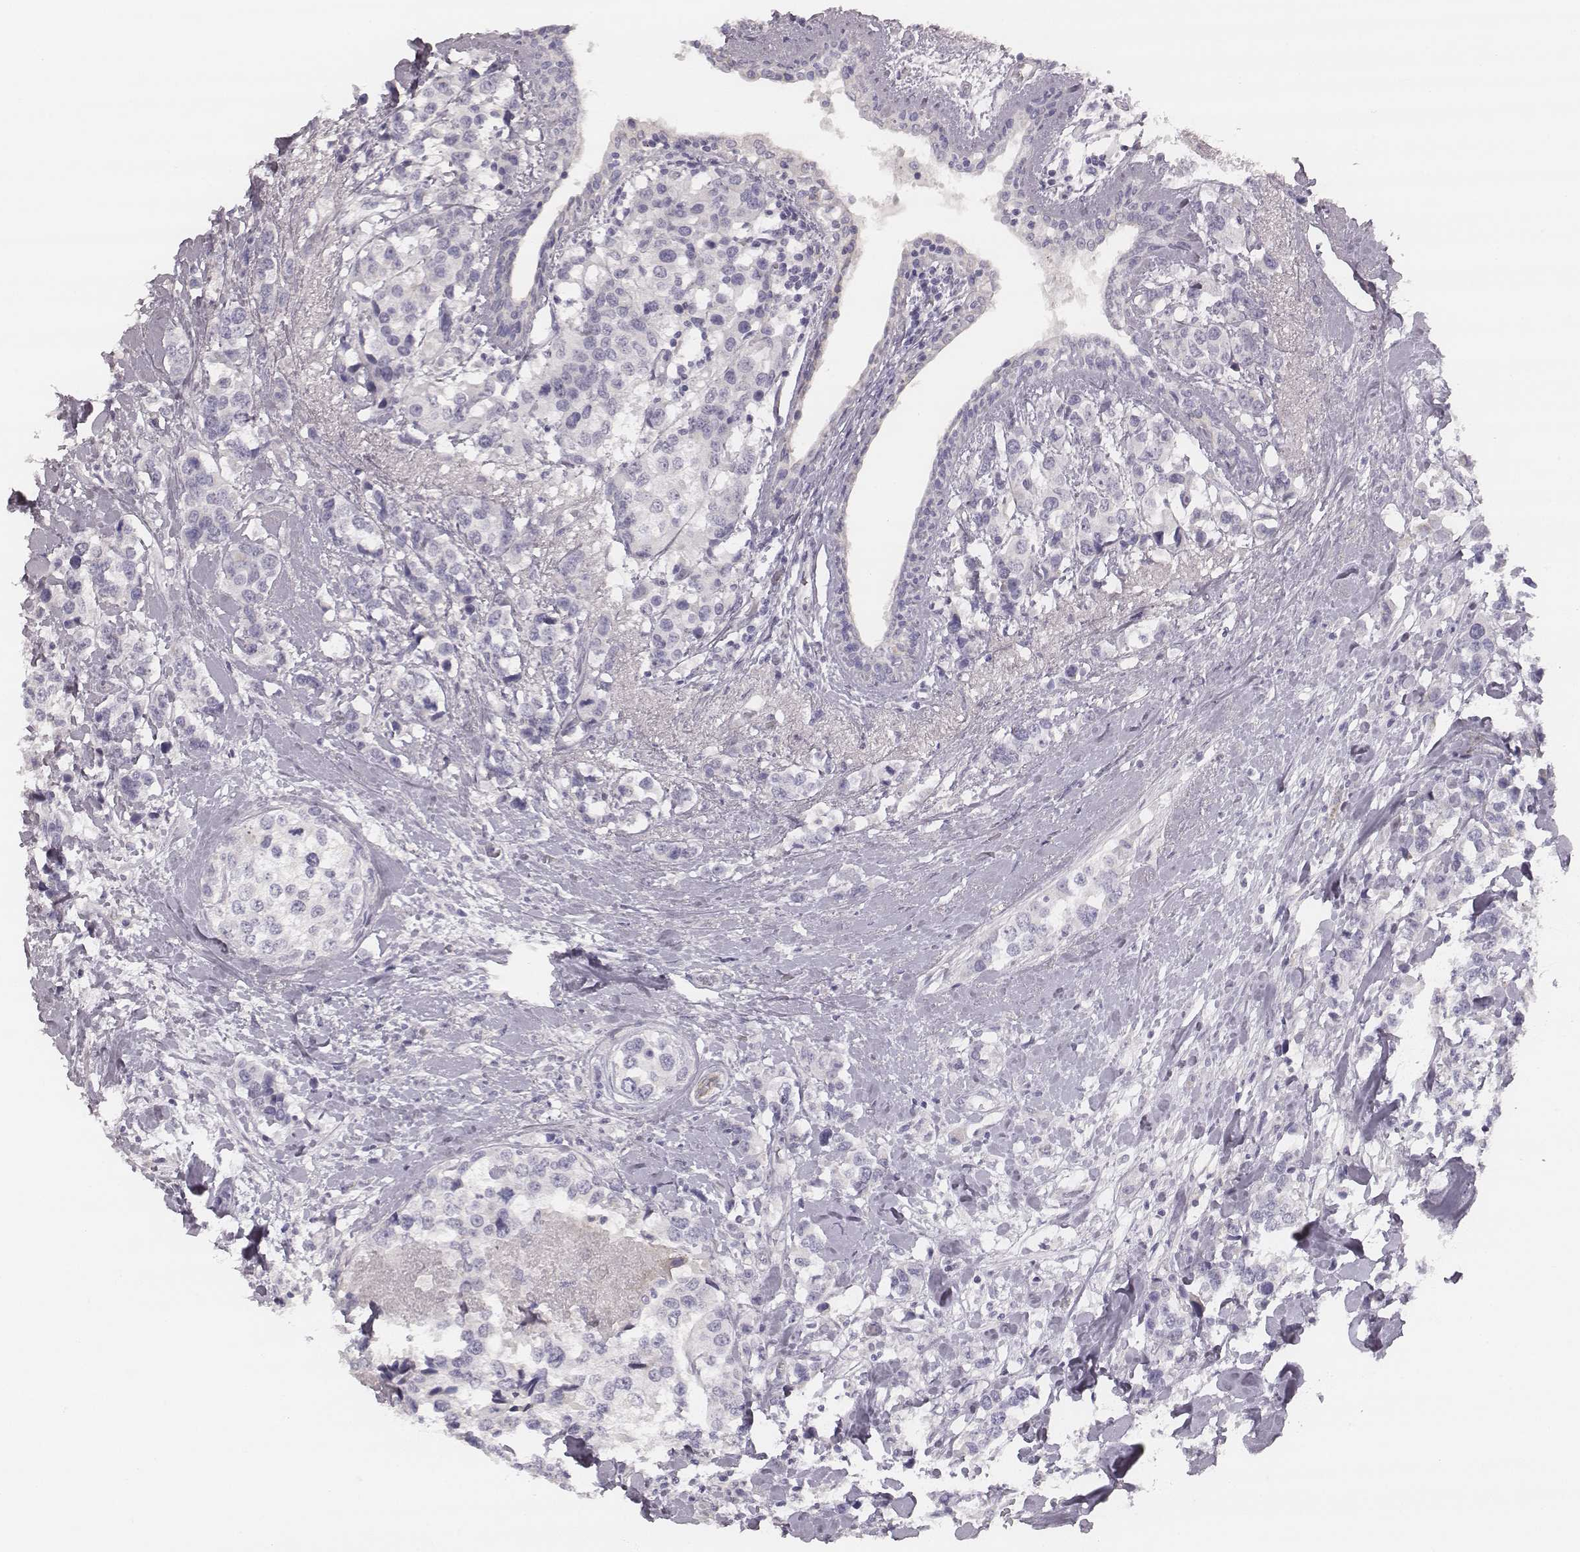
{"staining": {"intensity": "negative", "quantity": "none", "location": "none"}, "tissue": "breast cancer", "cell_type": "Tumor cells", "image_type": "cancer", "snomed": [{"axis": "morphology", "description": "Lobular carcinoma"}, {"axis": "topography", "description": "Breast"}], "caption": "Immunohistochemistry of human lobular carcinoma (breast) shows no expression in tumor cells. Nuclei are stained in blue.", "gene": "KCNJ12", "patient": {"sex": "female", "age": 59}}